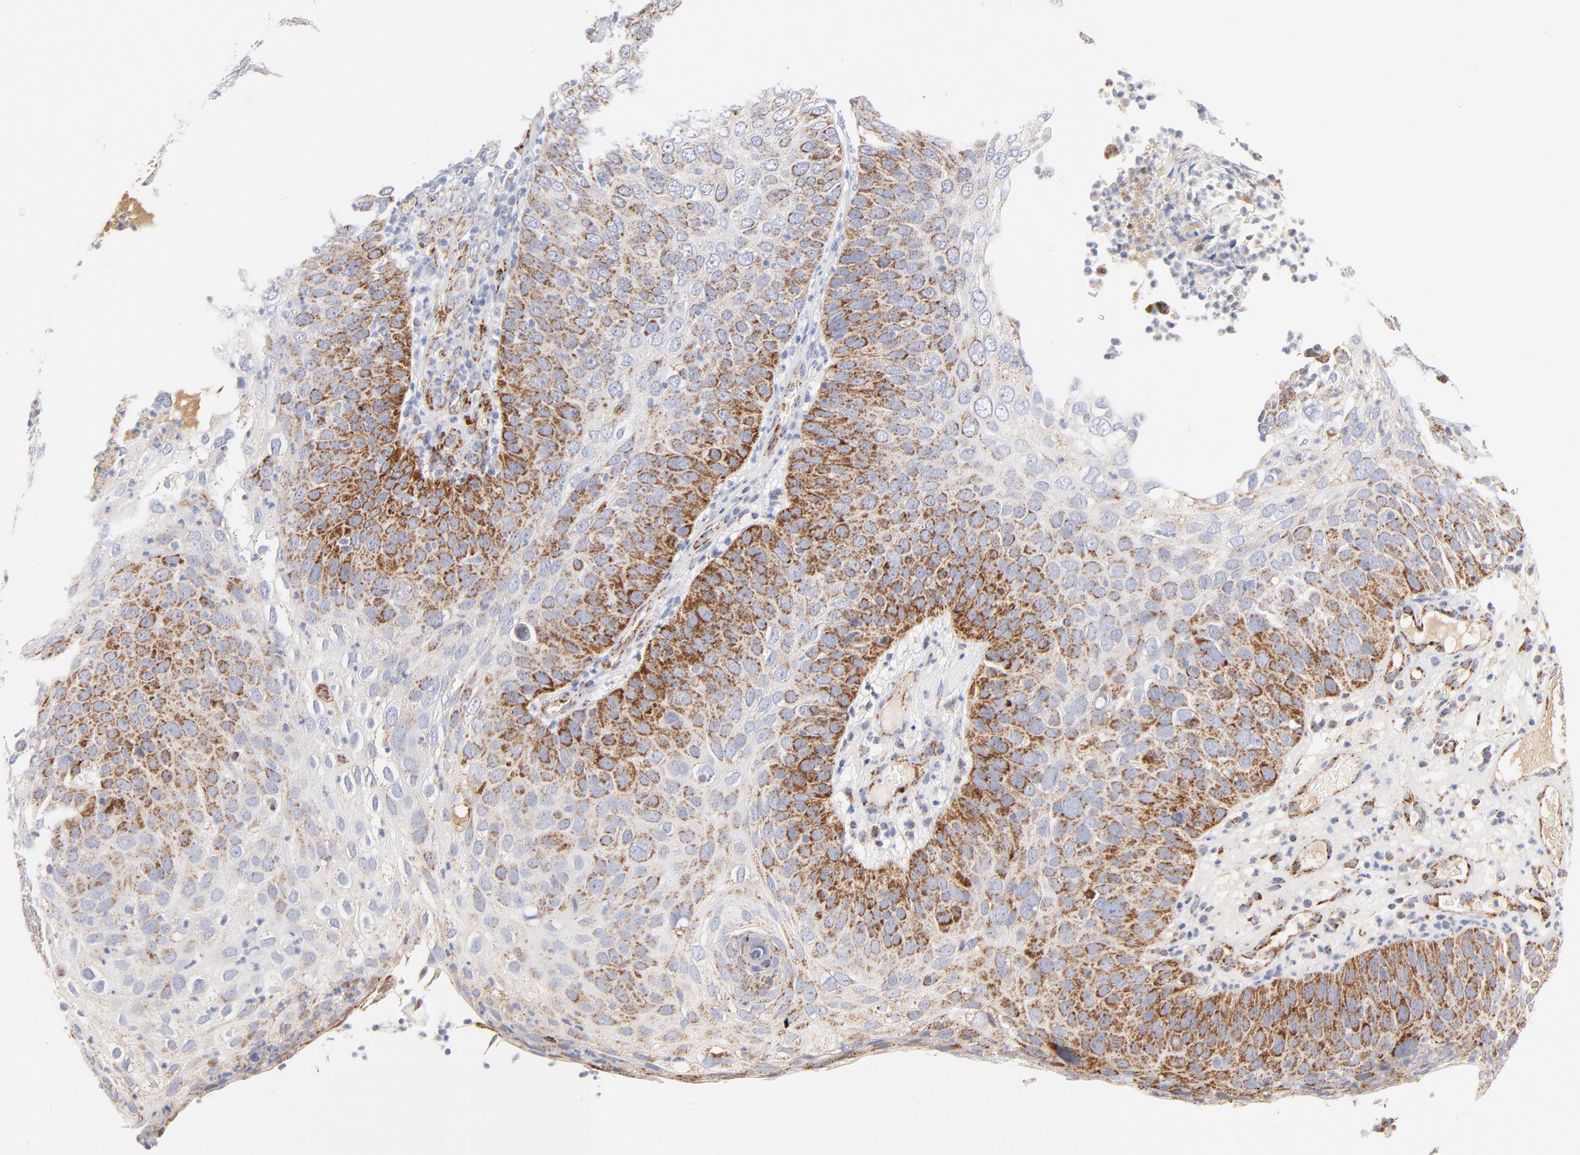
{"staining": {"intensity": "moderate", "quantity": "25%-75%", "location": "cytoplasmic/membranous"}, "tissue": "skin cancer", "cell_type": "Tumor cells", "image_type": "cancer", "snomed": [{"axis": "morphology", "description": "Squamous cell carcinoma, NOS"}, {"axis": "topography", "description": "Skin"}], "caption": "Human skin squamous cell carcinoma stained with a protein marker shows moderate staining in tumor cells.", "gene": "DLAT", "patient": {"sex": "male", "age": 87}}